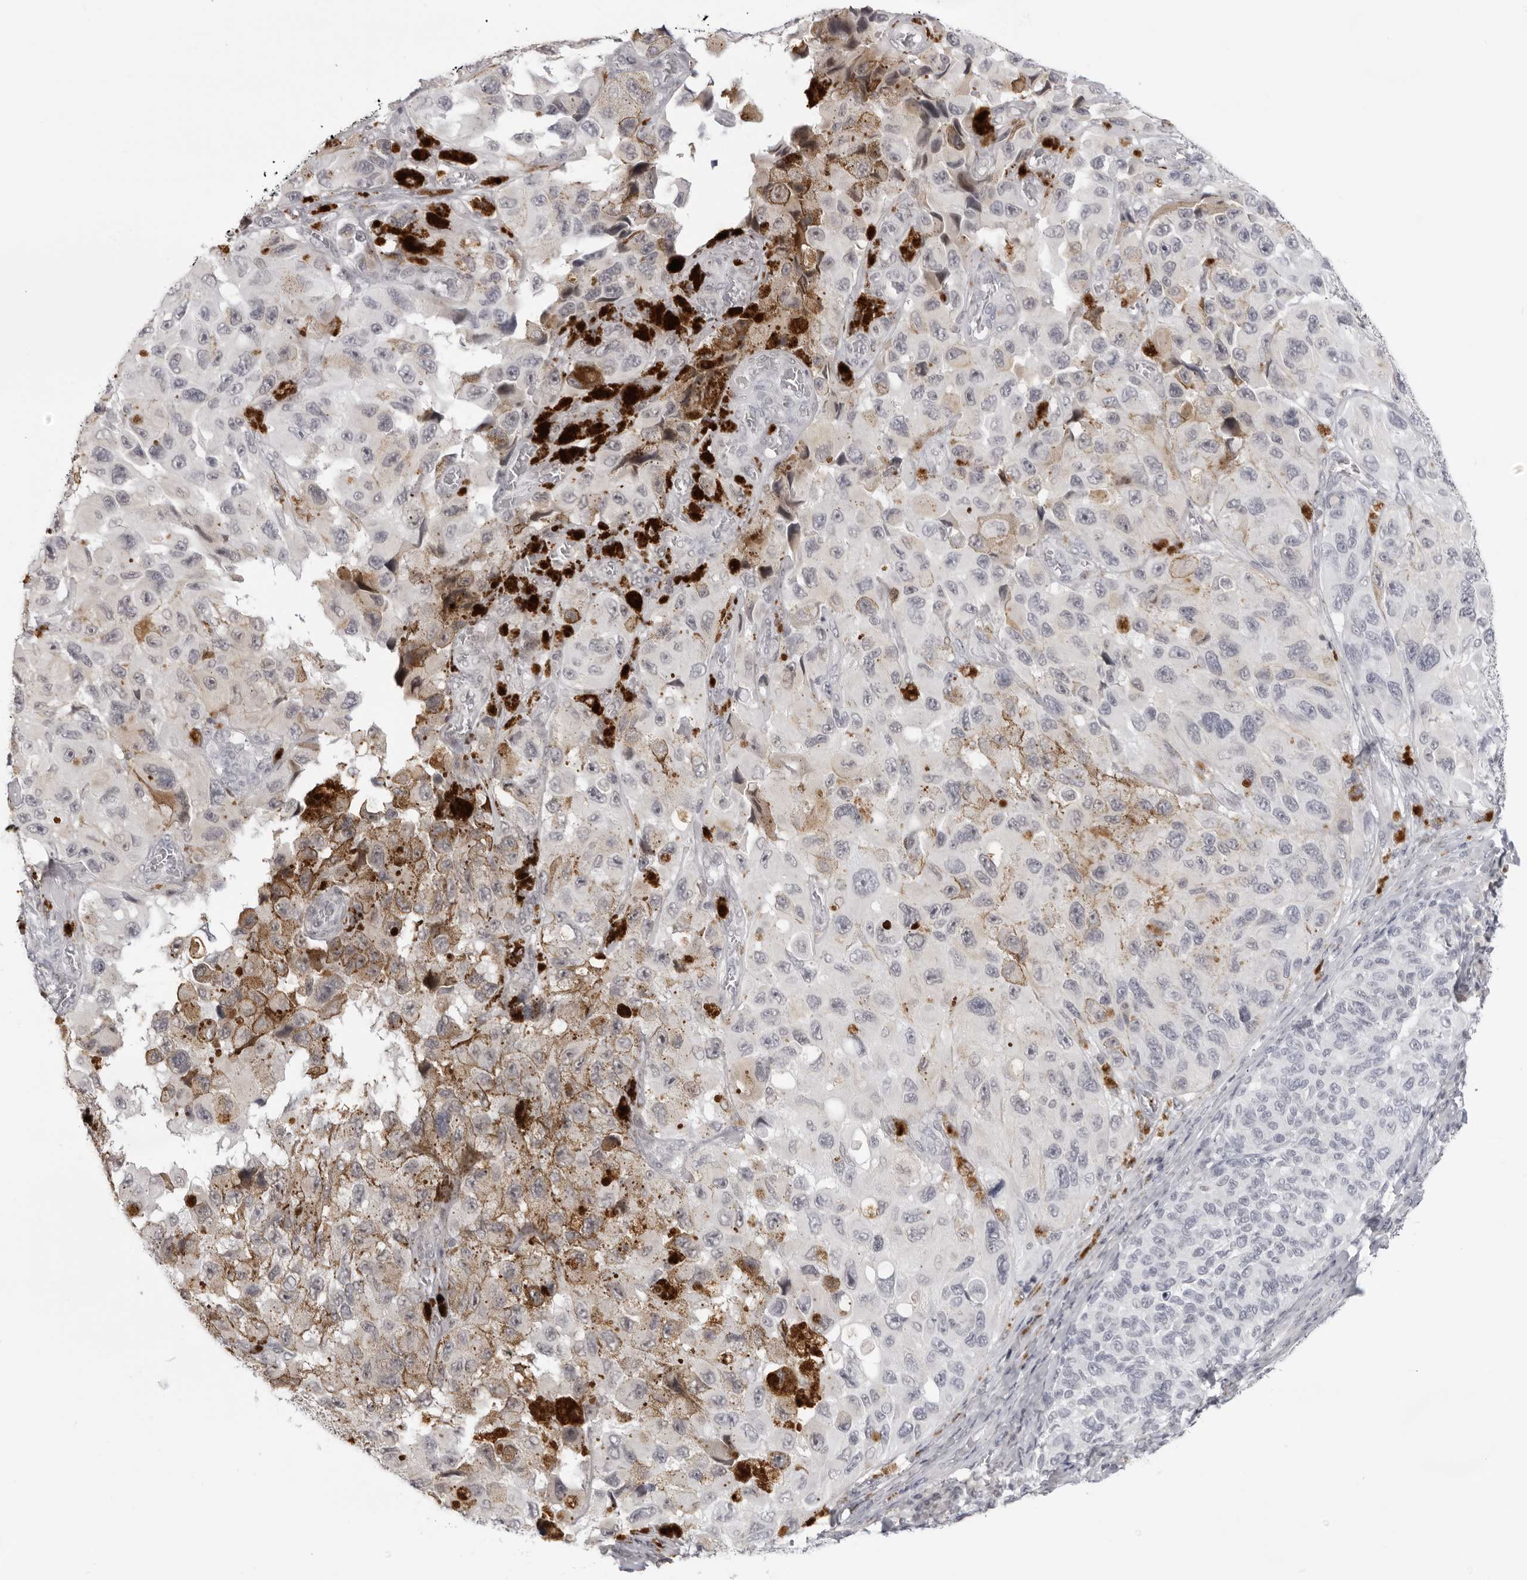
{"staining": {"intensity": "negative", "quantity": "none", "location": "none"}, "tissue": "melanoma", "cell_type": "Tumor cells", "image_type": "cancer", "snomed": [{"axis": "morphology", "description": "Malignant melanoma, NOS"}, {"axis": "topography", "description": "Skin"}], "caption": "This is a micrograph of immunohistochemistry staining of malignant melanoma, which shows no positivity in tumor cells. (DAB (3,3'-diaminobenzidine) immunohistochemistry with hematoxylin counter stain).", "gene": "ACP6", "patient": {"sex": "female", "age": 73}}